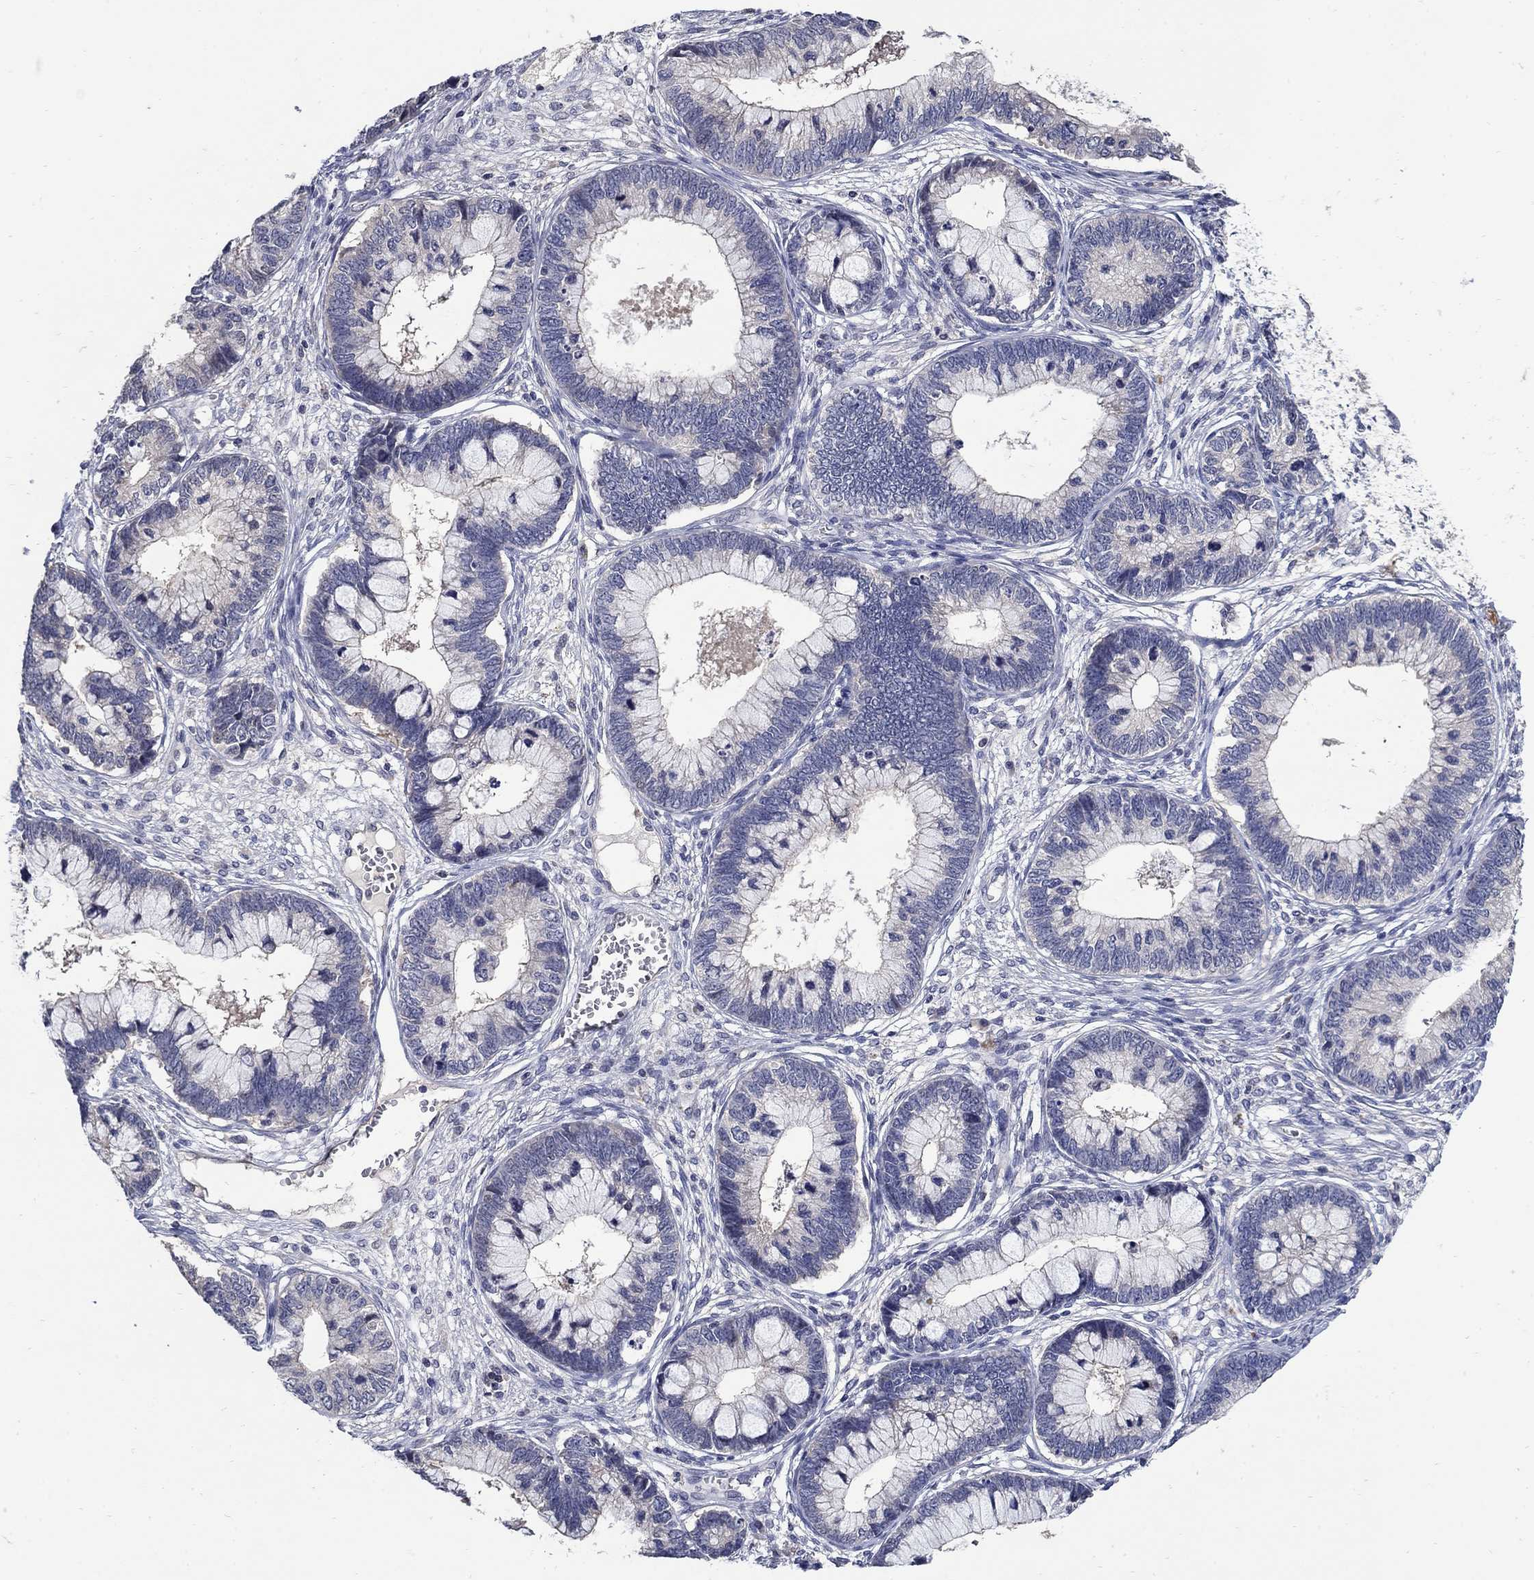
{"staining": {"intensity": "negative", "quantity": "none", "location": "none"}, "tissue": "cervical cancer", "cell_type": "Tumor cells", "image_type": "cancer", "snomed": [{"axis": "morphology", "description": "Adenocarcinoma, NOS"}, {"axis": "topography", "description": "Cervix"}], "caption": "Immunohistochemistry (IHC) of cervical cancer displays no positivity in tumor cells.", "gene": "CETN1", "patient": {"sex": "female", "age": 44}}